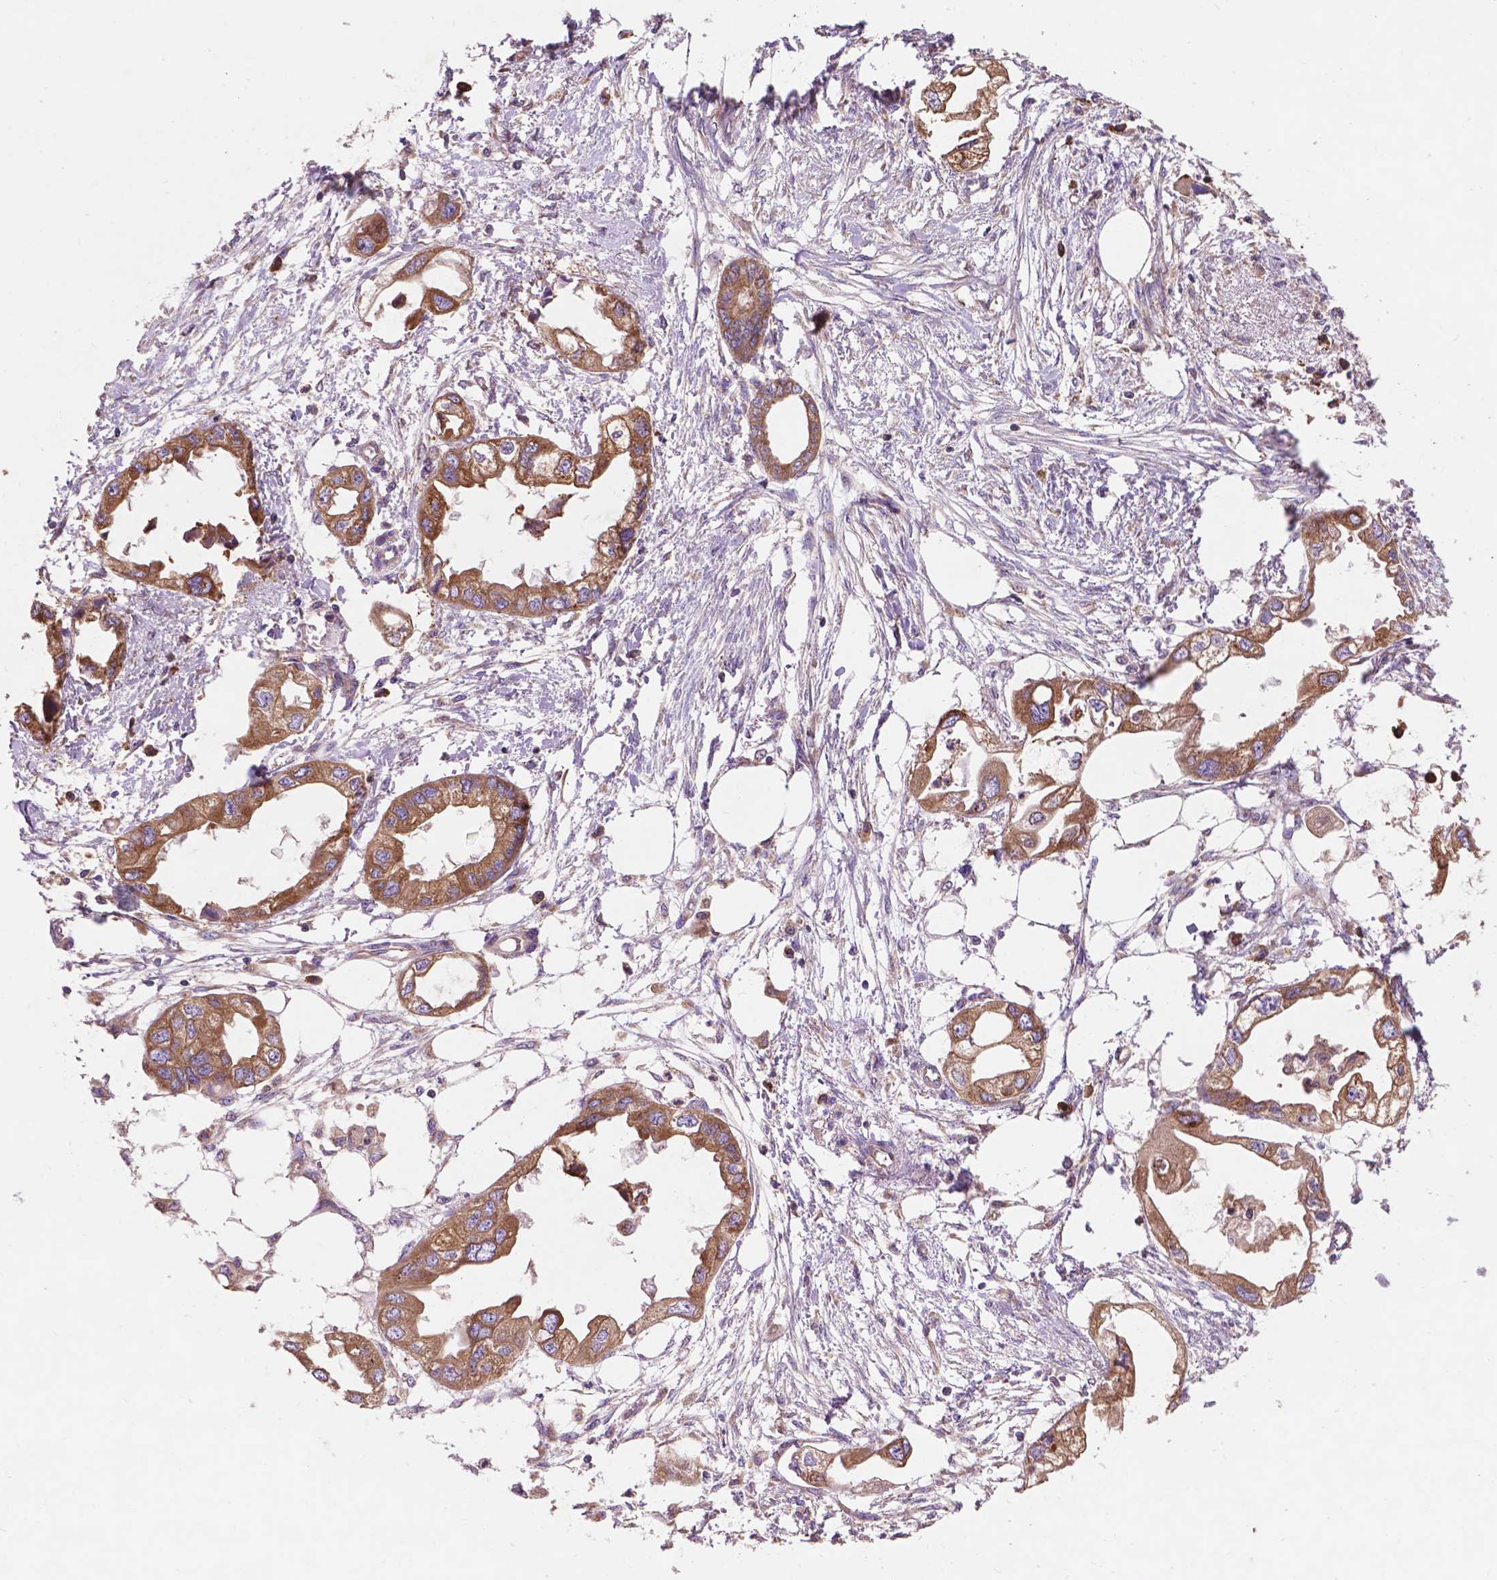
{"staining": {"intensity": "moderate", "quantity": ">75%", "location": "cytoplasmic/membranous"}, "tissue": "endometrial cancer", "cell_type": "Tumor cells", "image_type": "cancer", "snomed": [{"axis": "morphology", "description": "Adenocarcinoma, NOS"}, {"axis": "morphology", "description": "Adenocarcinoma, metastatic, NOS"}, {"axis": "topography", "description": "Adipose tissue"}, {"axis": "topography", "description": "Endometrium"}], "caption": "Human metastatic adenocarcinoma (endometrial) stained with a protein marker exhibits moderate staining in tumor cells.", "gene": "CCDC71L", "patient": {"sex": "female", "age": 67}}